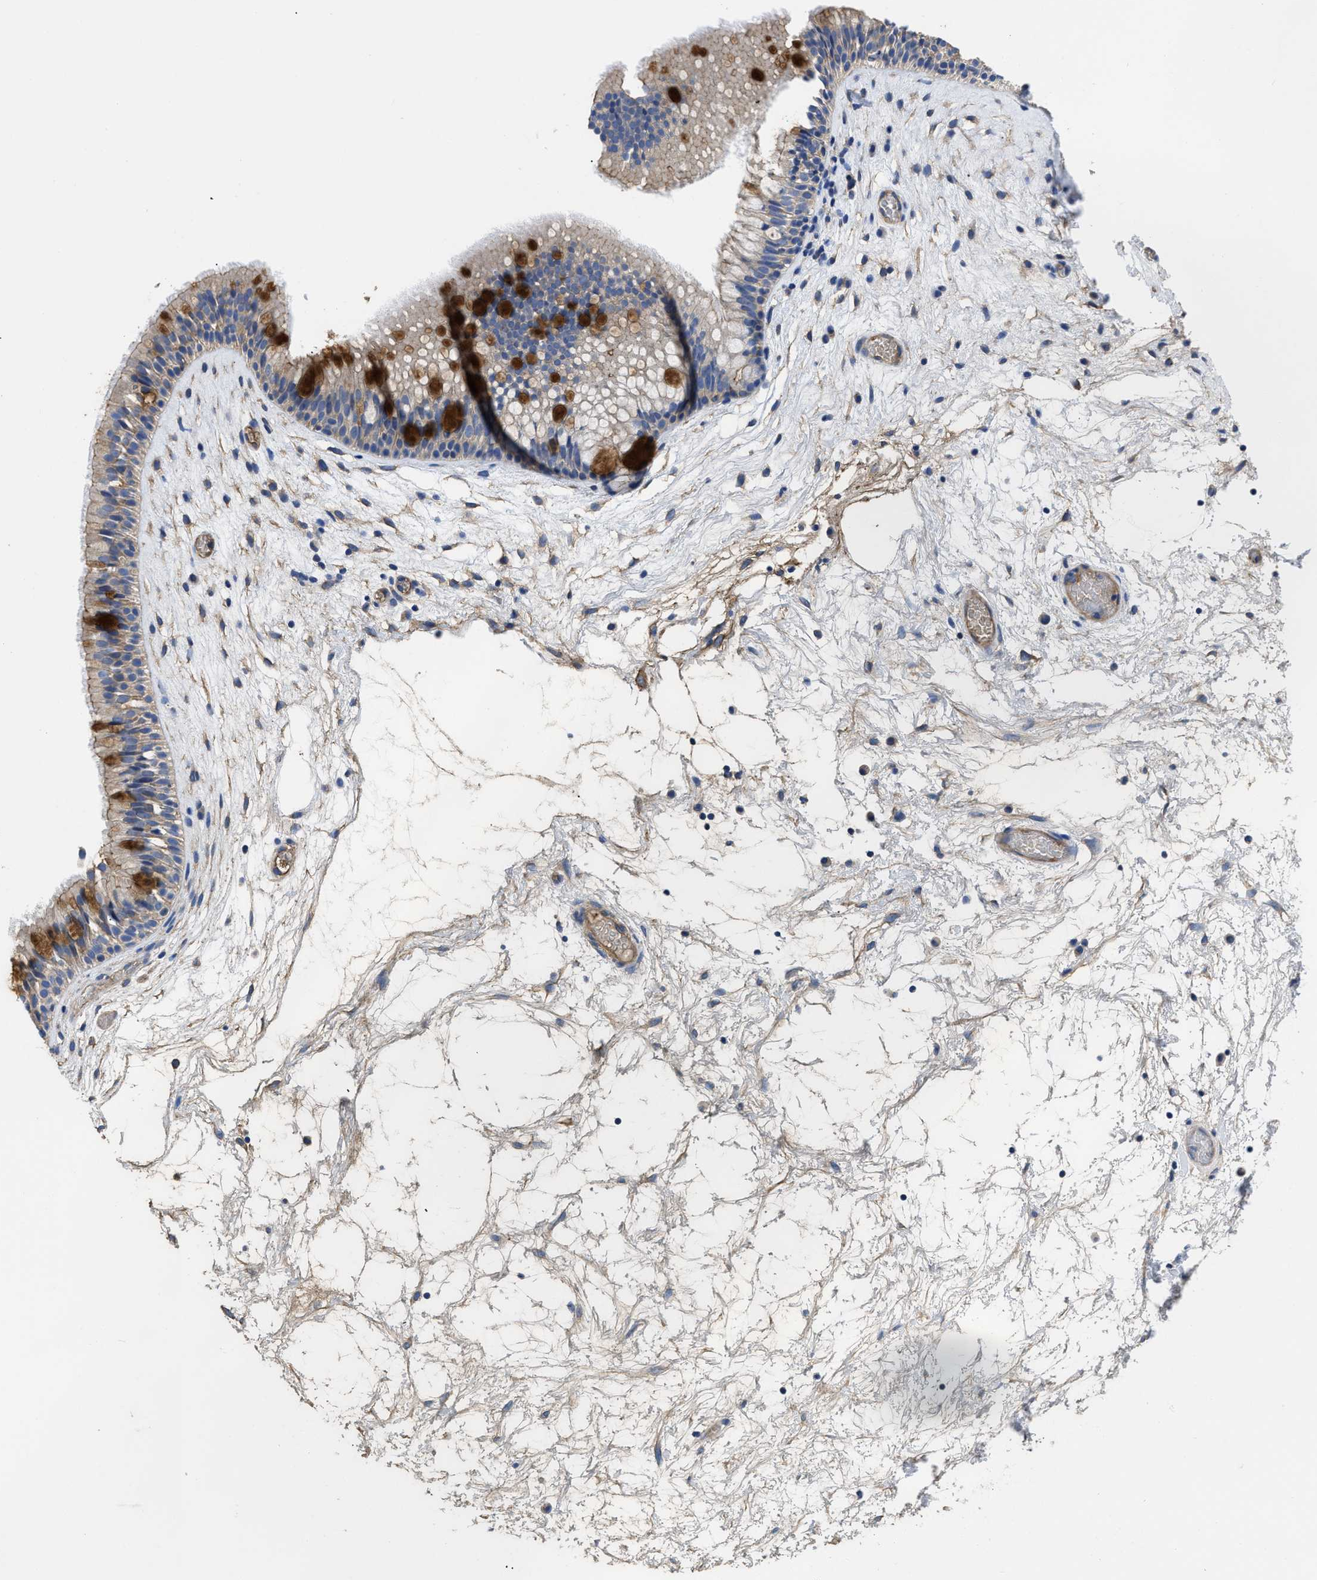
{"staining": {"intensity": "strong", "quantity": "<25%", "location": "cytoplasmic/membranous"}, "tissue": "nasopharynx", "cell_type": "Respiratory epithelial cells", "image_type": "normal", "snomed": [{"axis": "morphology", "description": "Normal tissue, NOS"}, {"axis": "morphology", "description": "Inflammation, NOS"}, {"axis": "topography", "description": "Nasopharynx"}], "caption": "An immunohistochemistry (IHC) histopathology image of benign tissue is shown. Protein staining in brown labels strong cytoplasmic/membranous positivity in nasopharynx within respiratory epithelial cells. The protein is stained brown, and the nuclei are stained in blue (DAB IHC with brightfield microscopy, high magnification).", "gene": "USP4", "patient": {"sex": "male", "age": 48}}